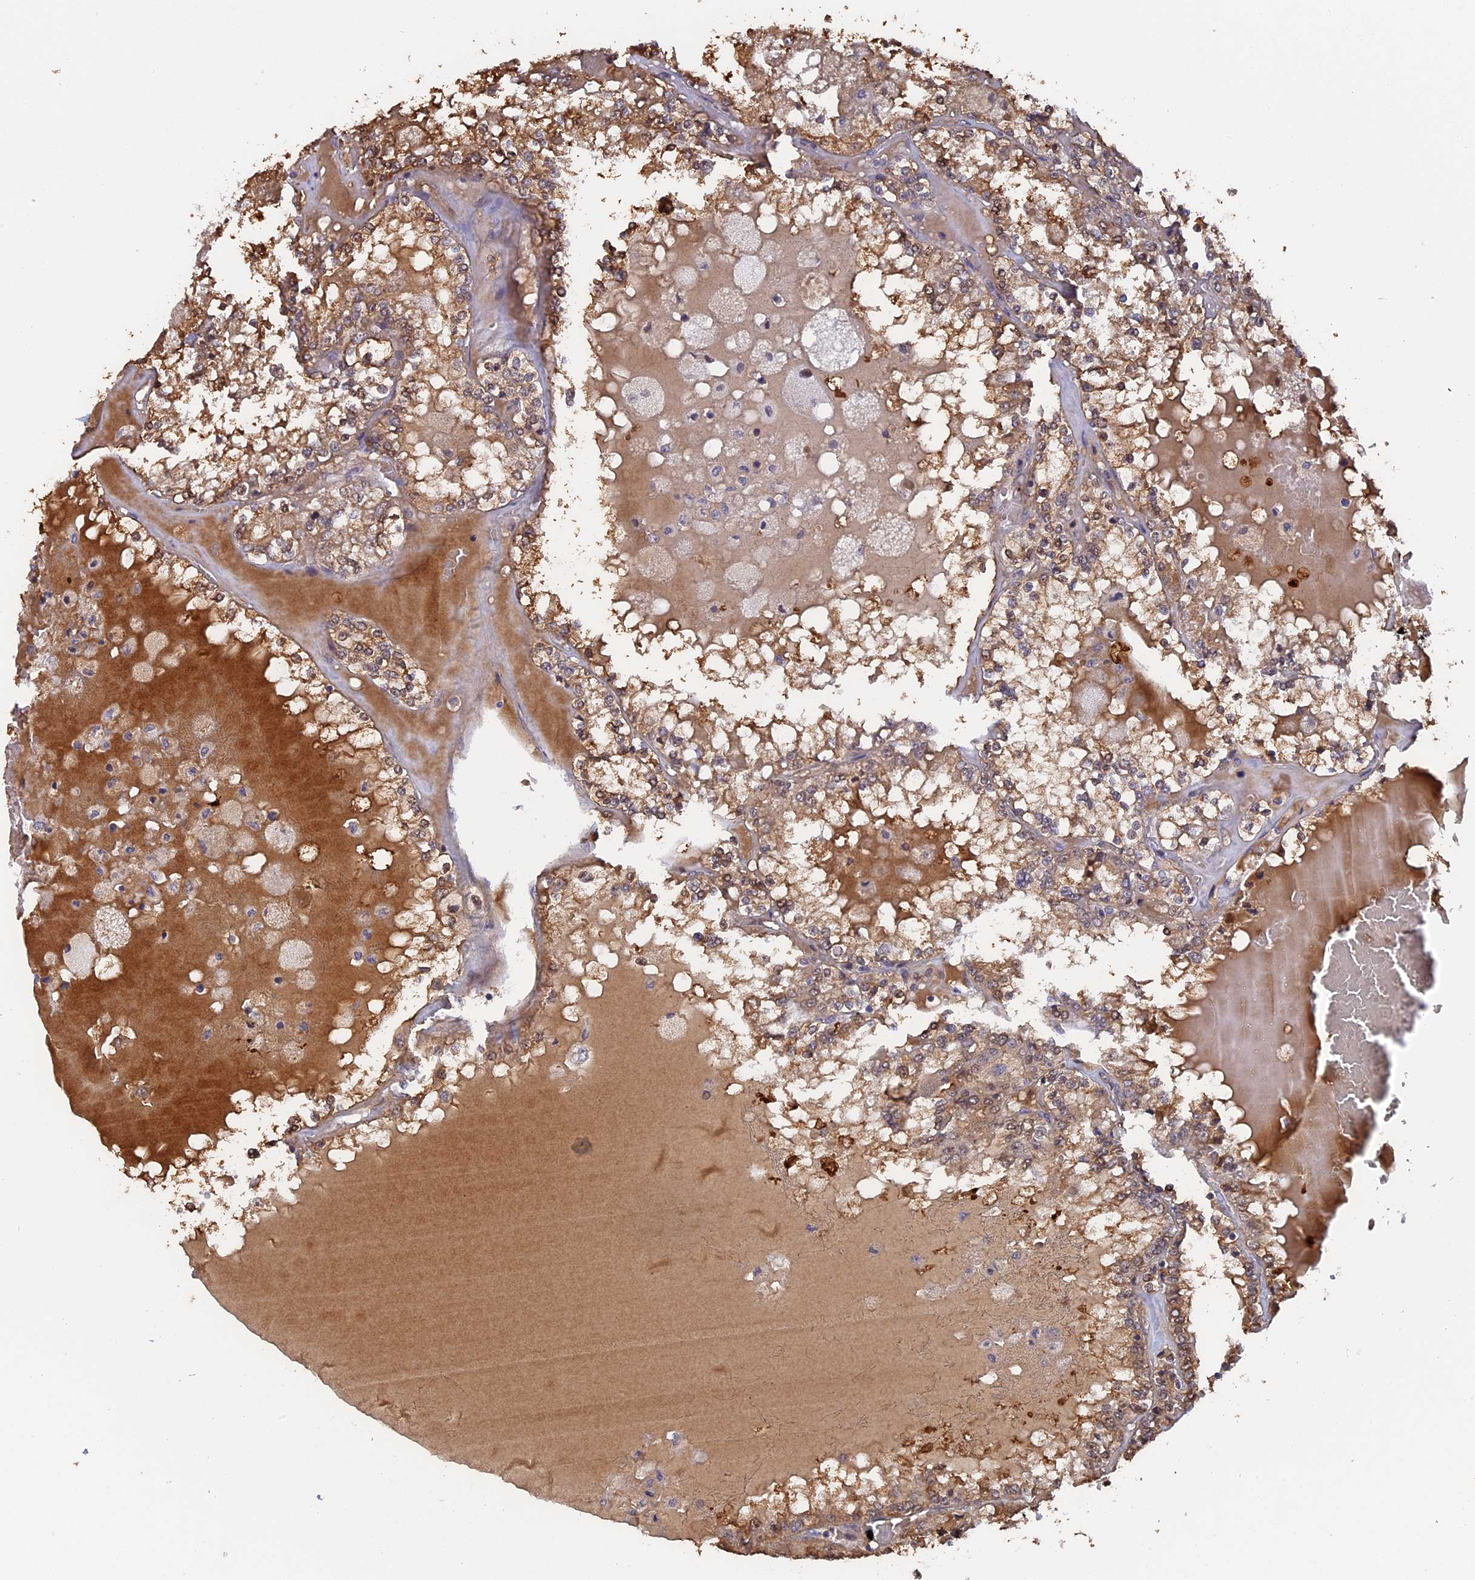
{"staining": {"intensity": "moderate", "quantity": ">75%", "location": "cytoplasmic/membranous"}, "tissue": "renal cancer", "cell_type": "Tumor cells", "image_type": "cancer", "snomed": [{"axis": "morphology", "description": "Adenocarcinoma, NOS"}, {"axis": "topography", "description": "Kidney"}], "caption": "About >75% of tumor cells in renal cancer (adenocarcinoma) demonstrate moderate cytoplasmic/membranous protein positivity as visualized by brown immunohistochemical staining.", "gene": "FAM98C", "patient": {"sex": "female", "age": 56}}